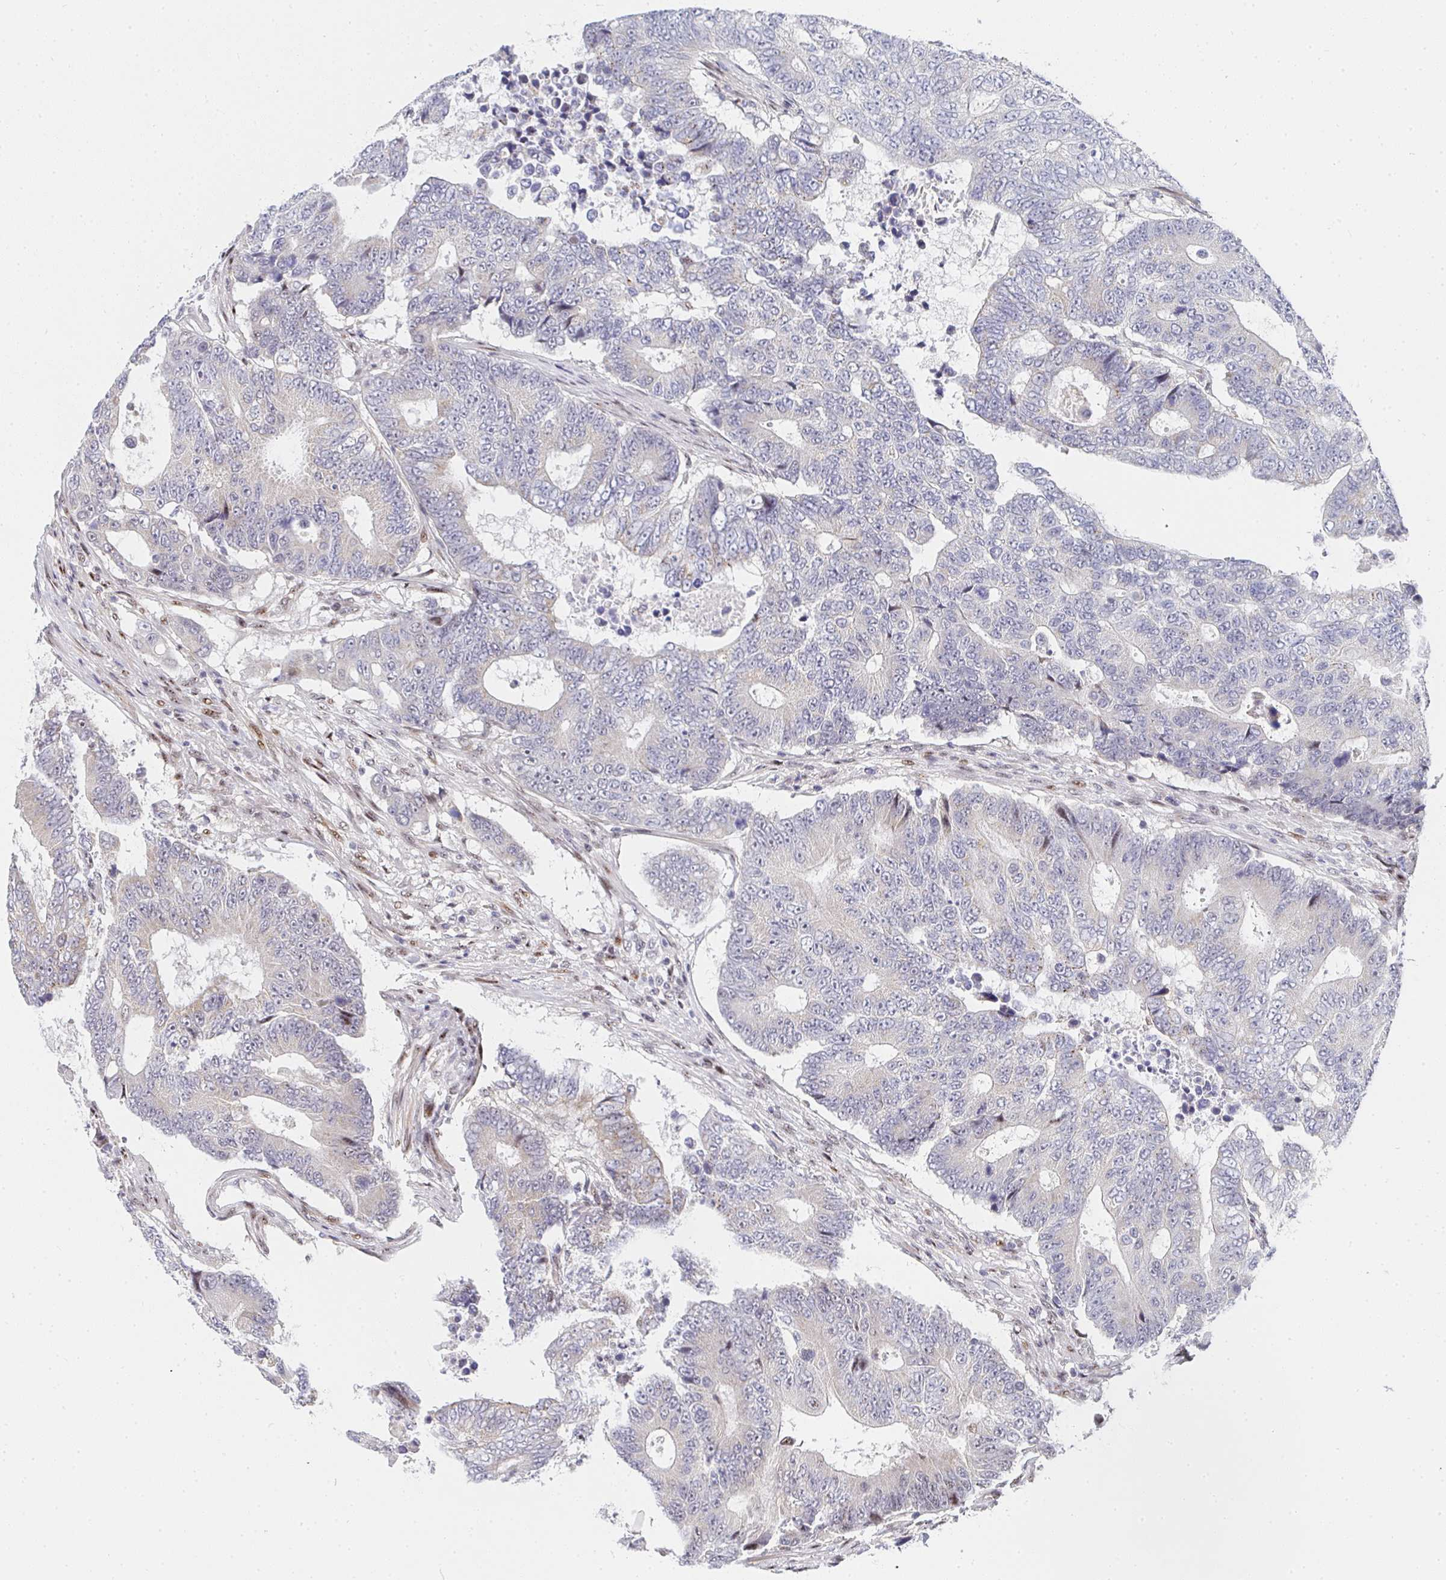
{"staining": {"intensity": "moderate", "quantity": "<25%", "location": "cytoplasmic/membranous"}, "tissue": "colorectal cancer", "cell_type": "Tumor cells", "image_type": "cancer", "snomed": [{"axis": "morphology", "description": "Adenocarcinoma, NOS"}, {"axis": "topography", "description": "Colon"}], "caption": "Human adenocarcinoma (colorectal) stained for a protein (brown) displays moderate cytoplasmic/membranous positive expression in about <25% of tumor cells.", "gene": "ZIC3", "patient": {"sex": "female", "age": 48}}